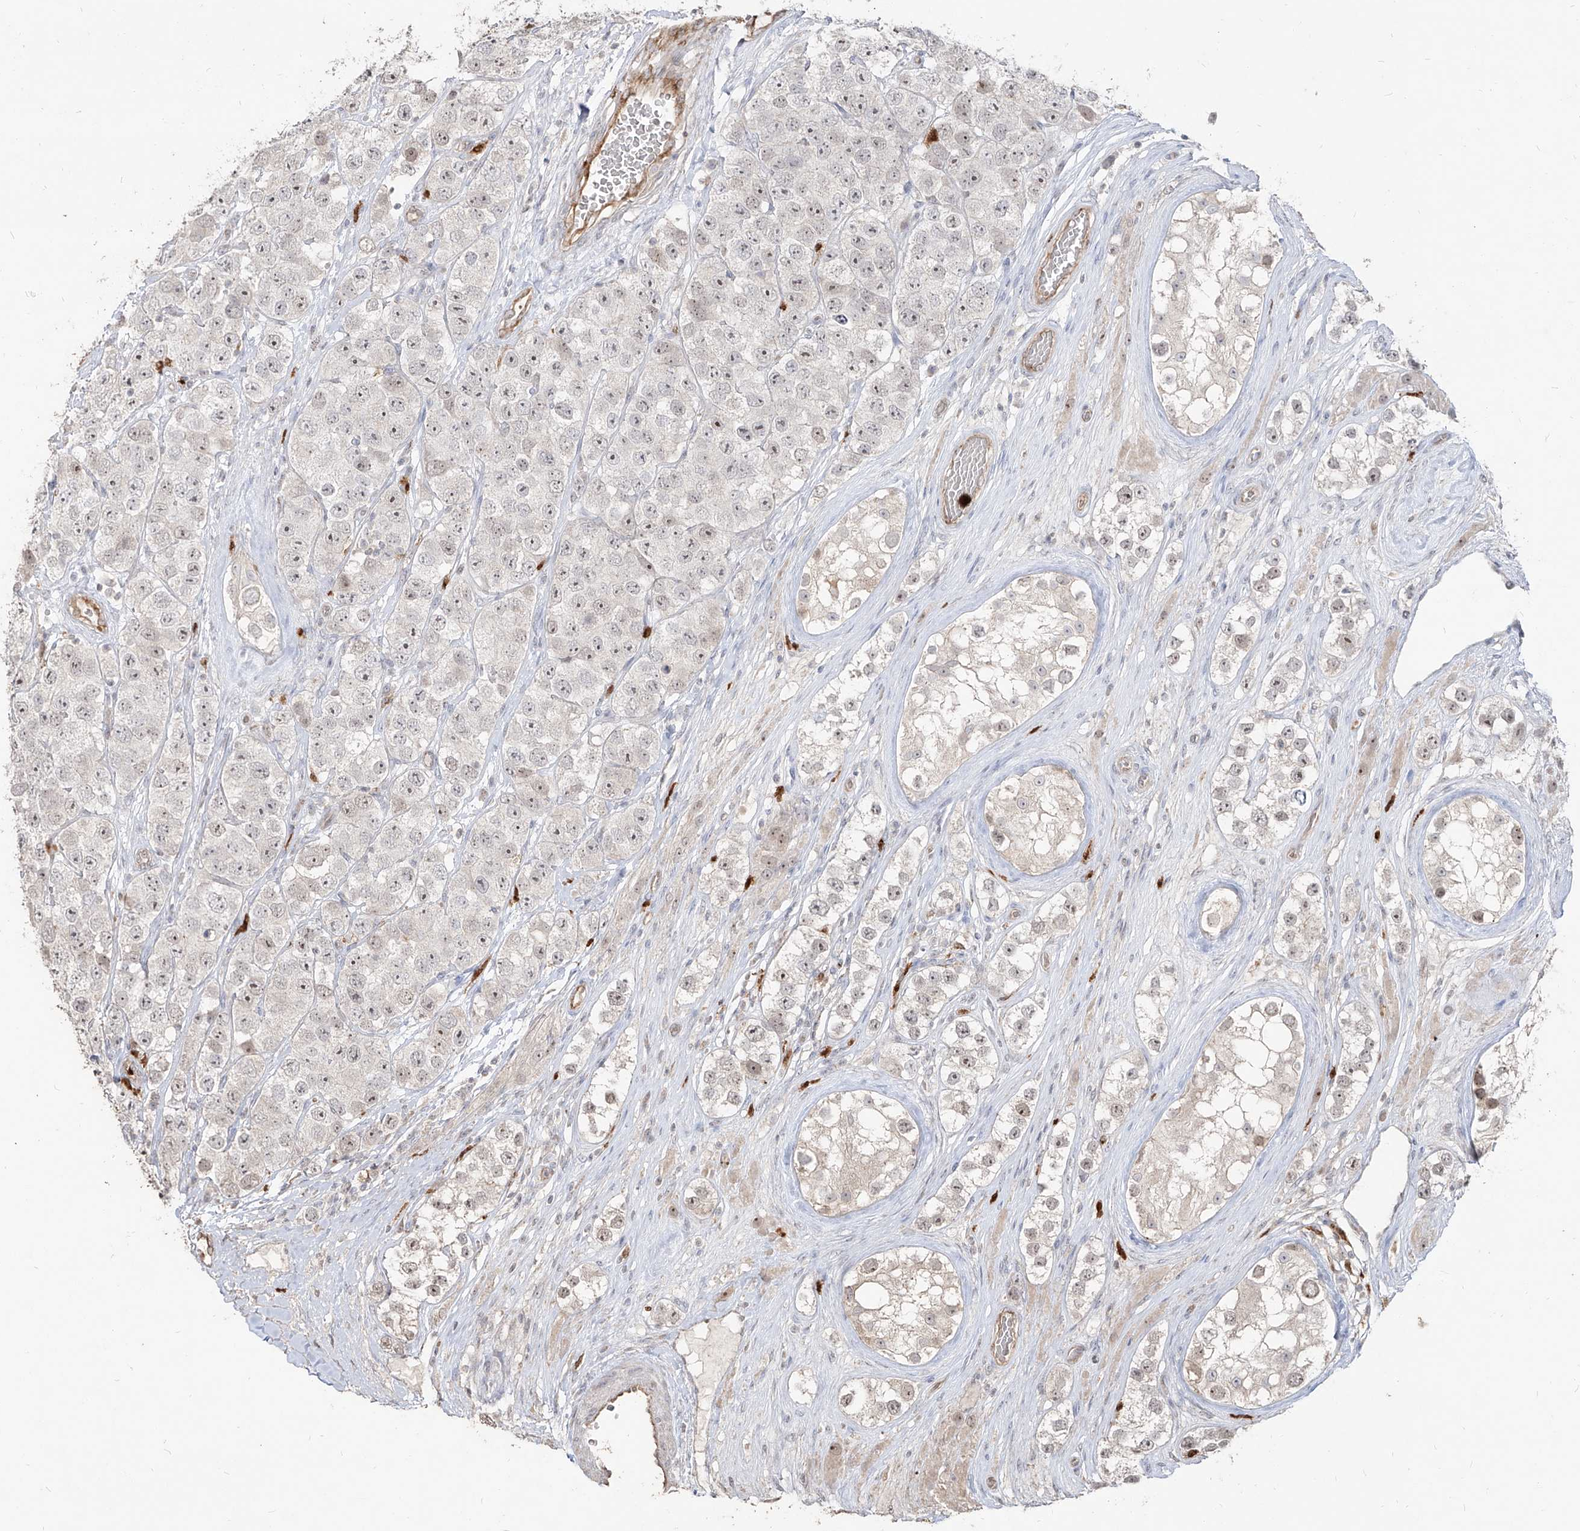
{"staining": {"intensity": "weak", "quantity": "<25%", "location": "nuclear"}, "tissue": "testis cancer", "cell_type": "Tumor cells", "image_type": "cancer", "snomed": [{"axis": "morphology", "description": "Seminoma, NOS"}, {"axis": "topography", "description": "Testis"}], "caption": "Immunohistochemistry (IHC) of human testis seminoma displays no staining in tumor cells.", "gene": "ZNF227", "patient": {"sex": "male", "age": 28}}